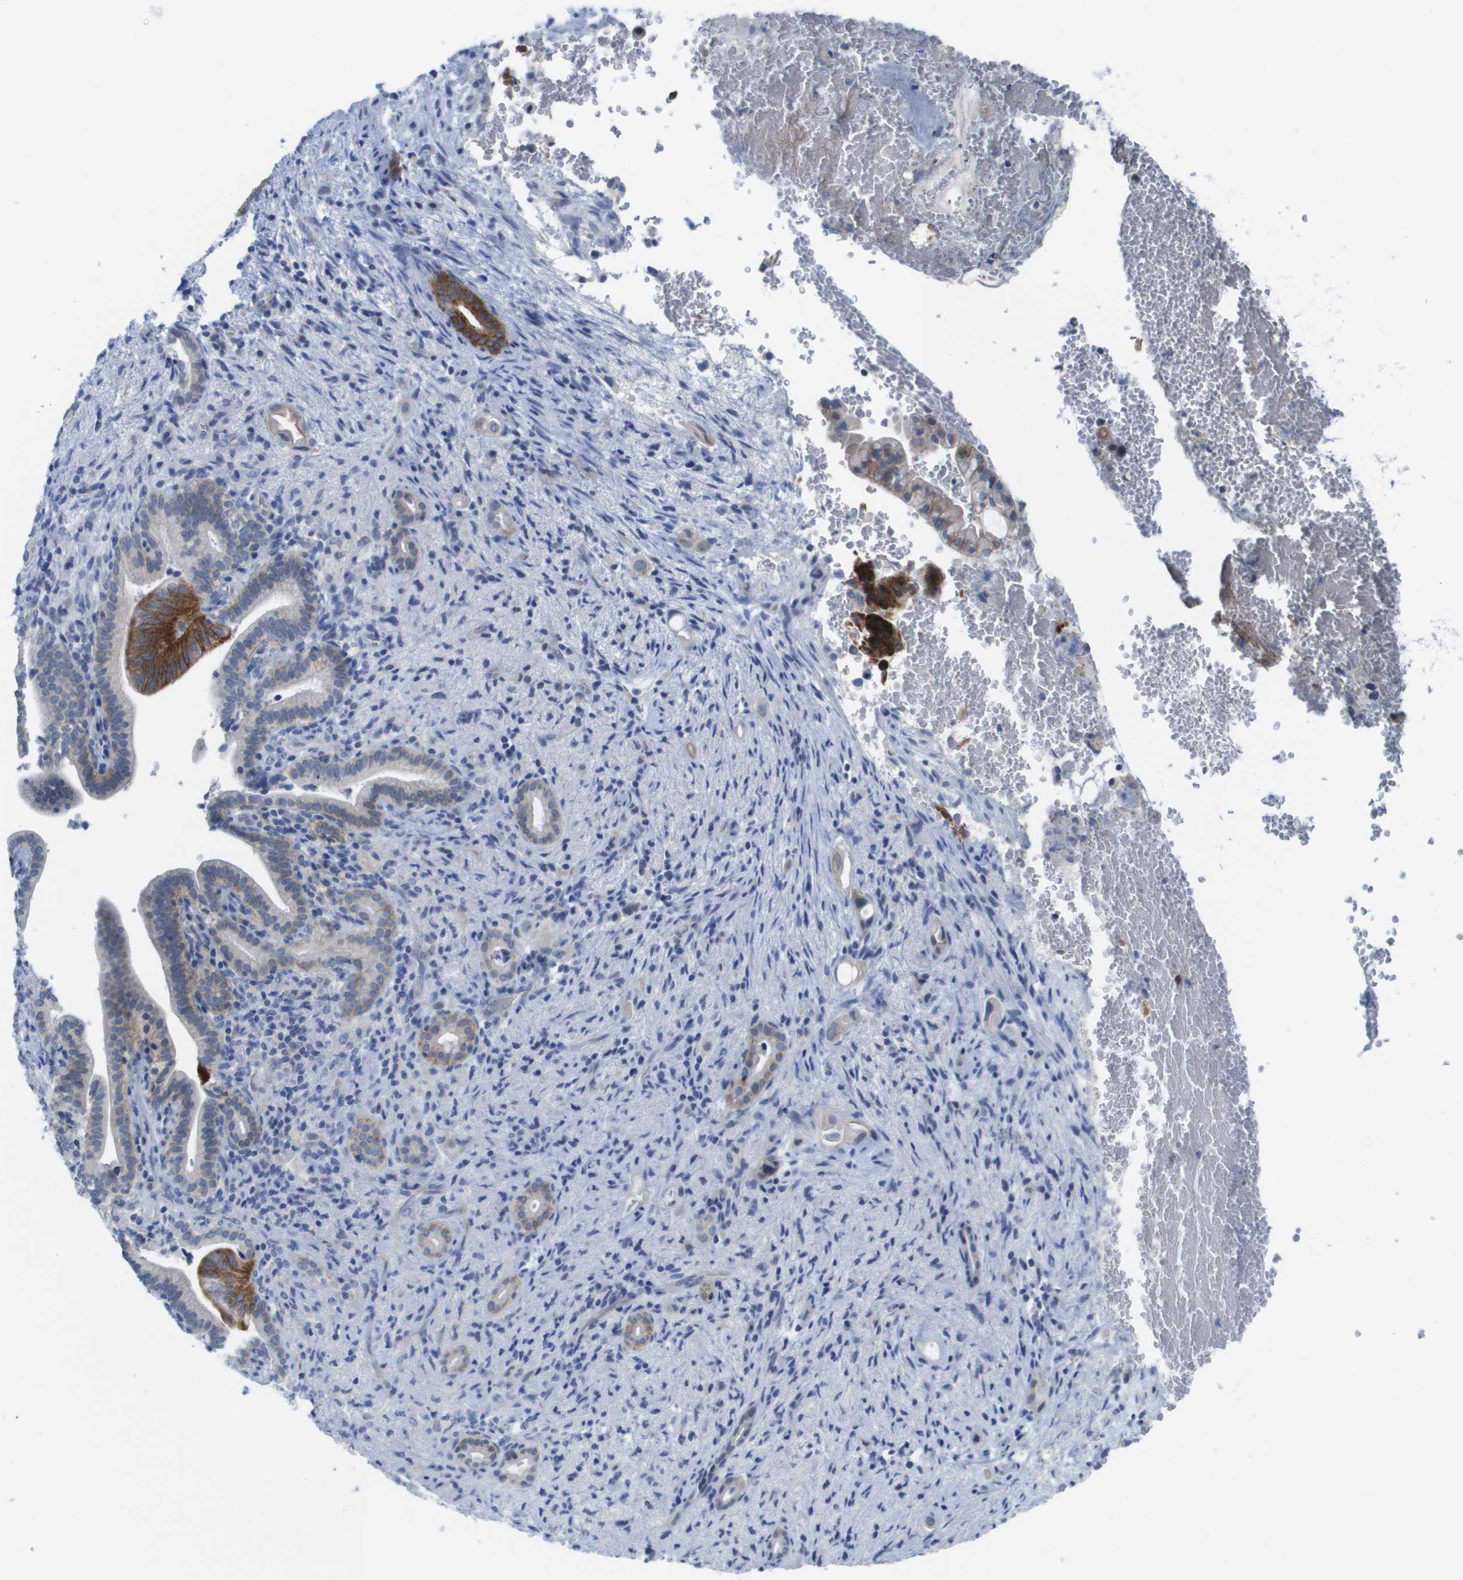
{"staining": {"intensity": "moderate", "quantity": "<25%", "location": "cytoplasmic/membranous"}, "tissue": "liver cancer", "cell_type": "Tumor cells", "image_type": "cancer", "snomed": [{"axis": "morphology", "description": "Cholangiocarcinoma"}, {"axis": "topography", "description": "Liver"}], "caption": "Liver cancer stained with DAB (3,3'-diaminobenzidine) immunohistochemistry (IHC) demonstrates low levels of moderate cytoplasmic/membranous expression in approximately <25% of tumor cells.", "gene": "PDE4A", "patient": {"sex": "female", "age": 68}}